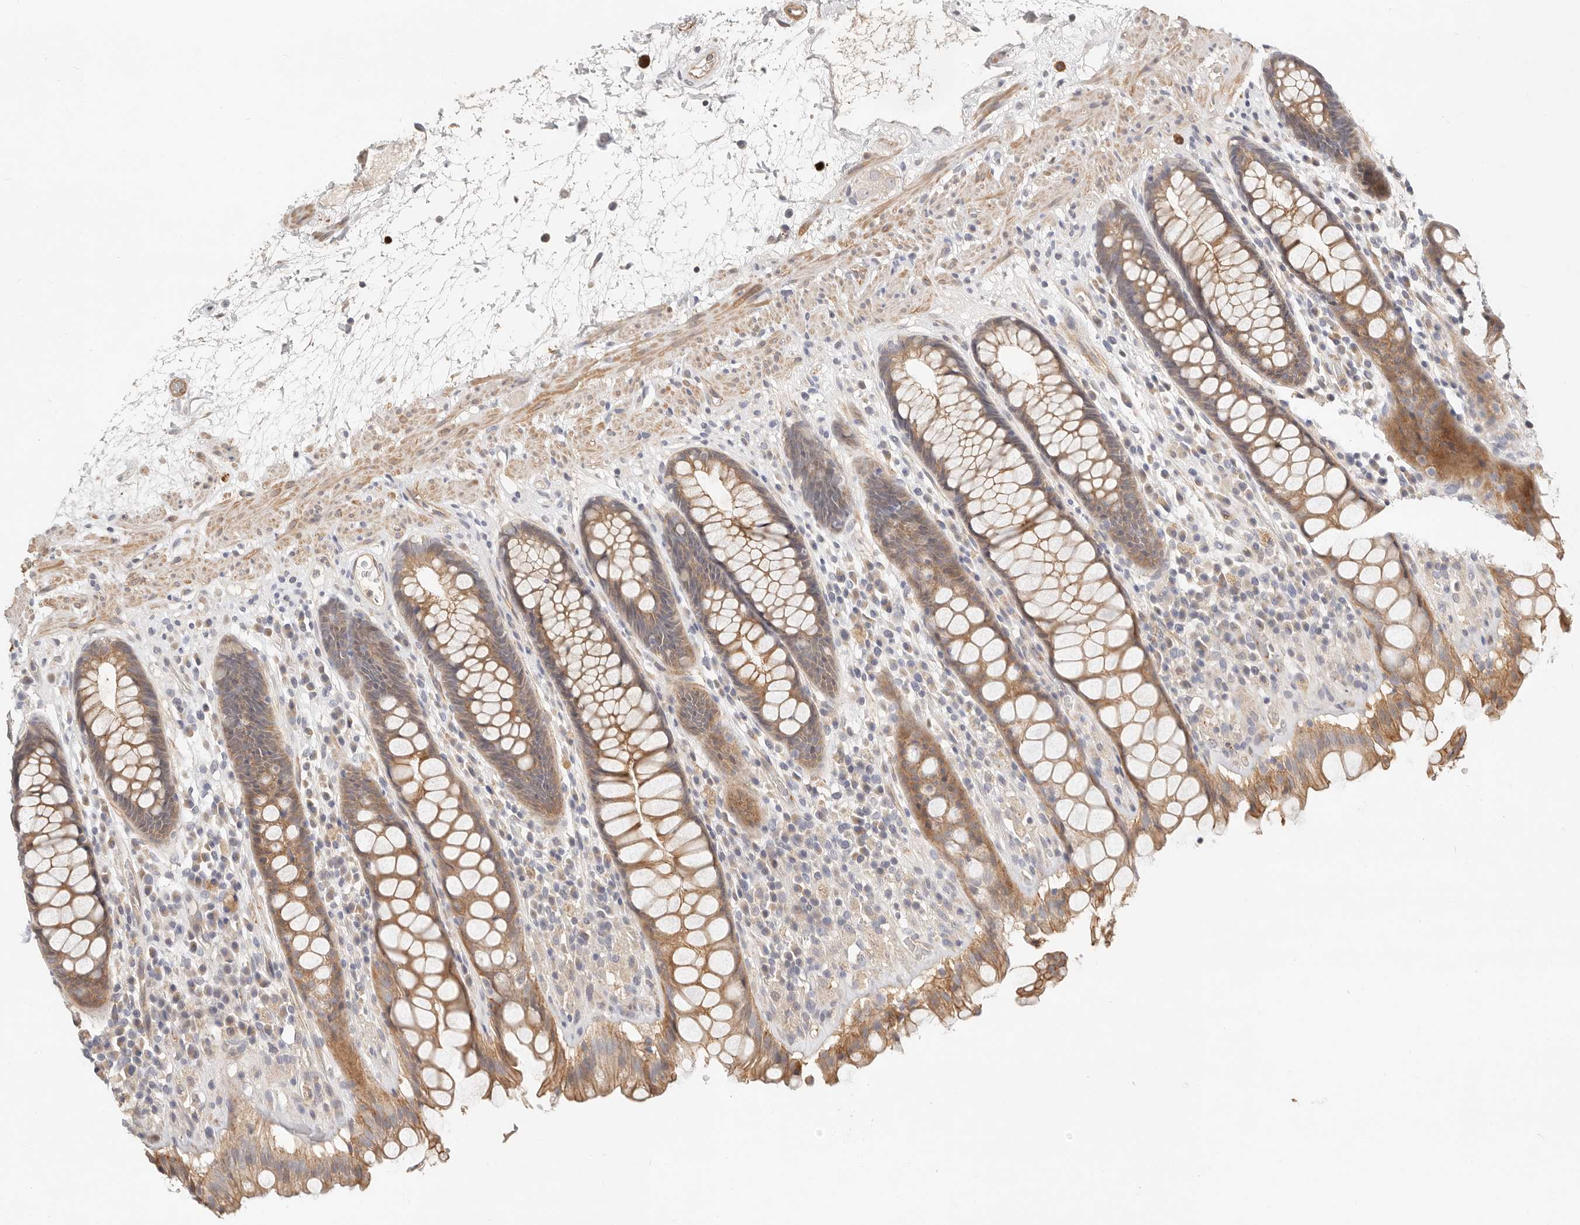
{"staining": {"intensity": "moderate", "quantity": ">75%", "location": "cytoplasmic/membranous"}, "tissue": "rectum", "cell_type": "Glandular cells", "image_type": "normal", "snomed": [{"axis": "morphology", "description": "Normal tissue, NOS"}, {"axis": "topography", "description": "Rectum"}], "caption": "Immunohistochemical staining of unremarkable human rectum demonstrates medium levels of moderate cytoplasmic/membranous expression in about >75% of glandular cells.", "gene": "ZRANB1", "patient": {"sex": "male", "age": 64}}